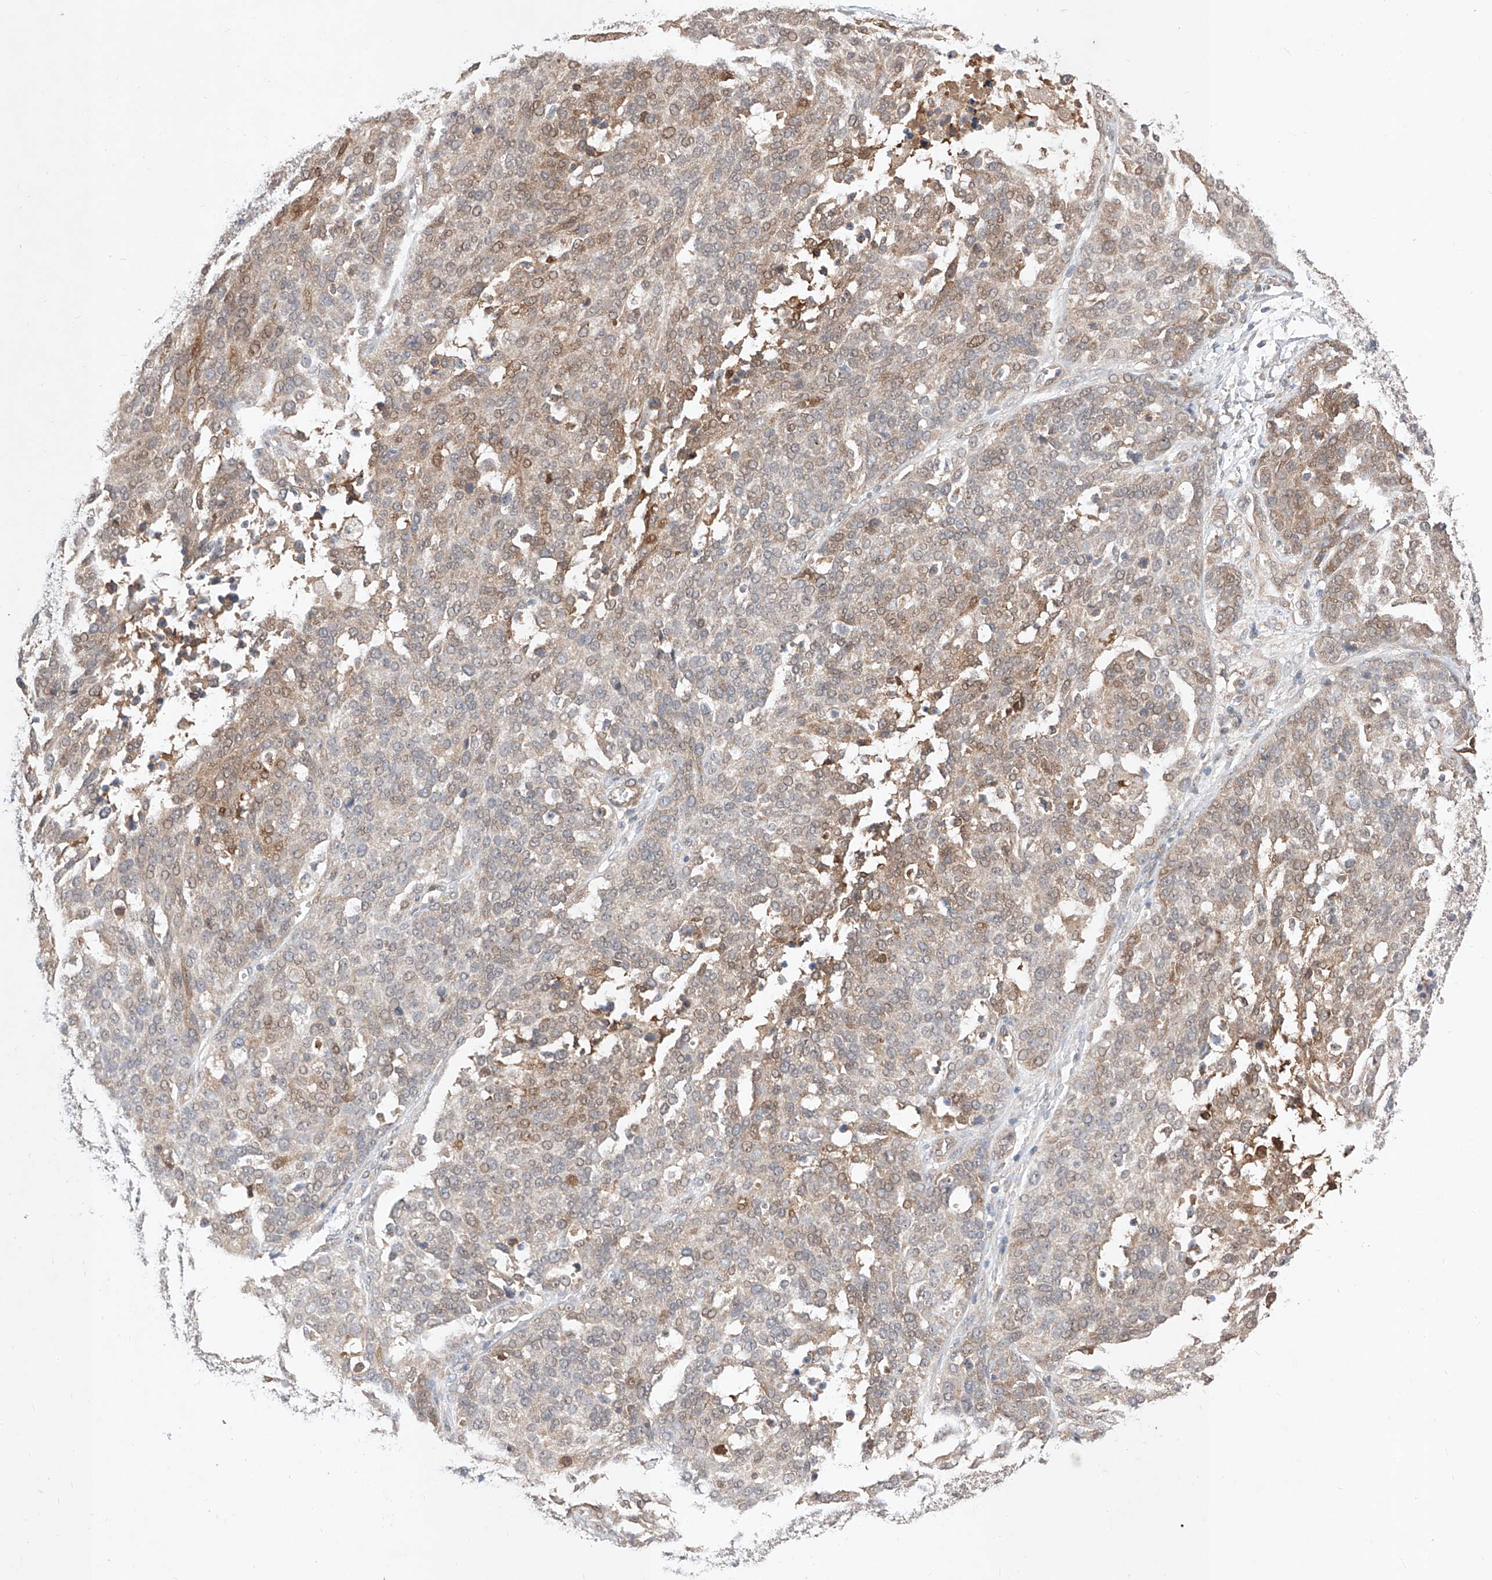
{"staining": {"intensity": "weak", "quantity": "25%-75%", "location": "cytoplasmic/membranous,nuclear"}, "tissue": "ovarian cancer", "cell_type": "Tumor cells", "image_type": "cancer", "snomed": [{"axis": "morphology", "description": "Cystadenocarcinoma, serous, NOS"}, {"axis": "topography", "description": "Ovary"}], "caption": "Ovarian cancer (serous cystadenocarcinoma) stained with immunohistochemistry (IHC) demonstrates weak cytoplasmic/membranous and nuclear expression in approximately 25%-75% of tumor cells.", "gene": "ZNF124", "patient": {"sex": "female", "age": 44}}